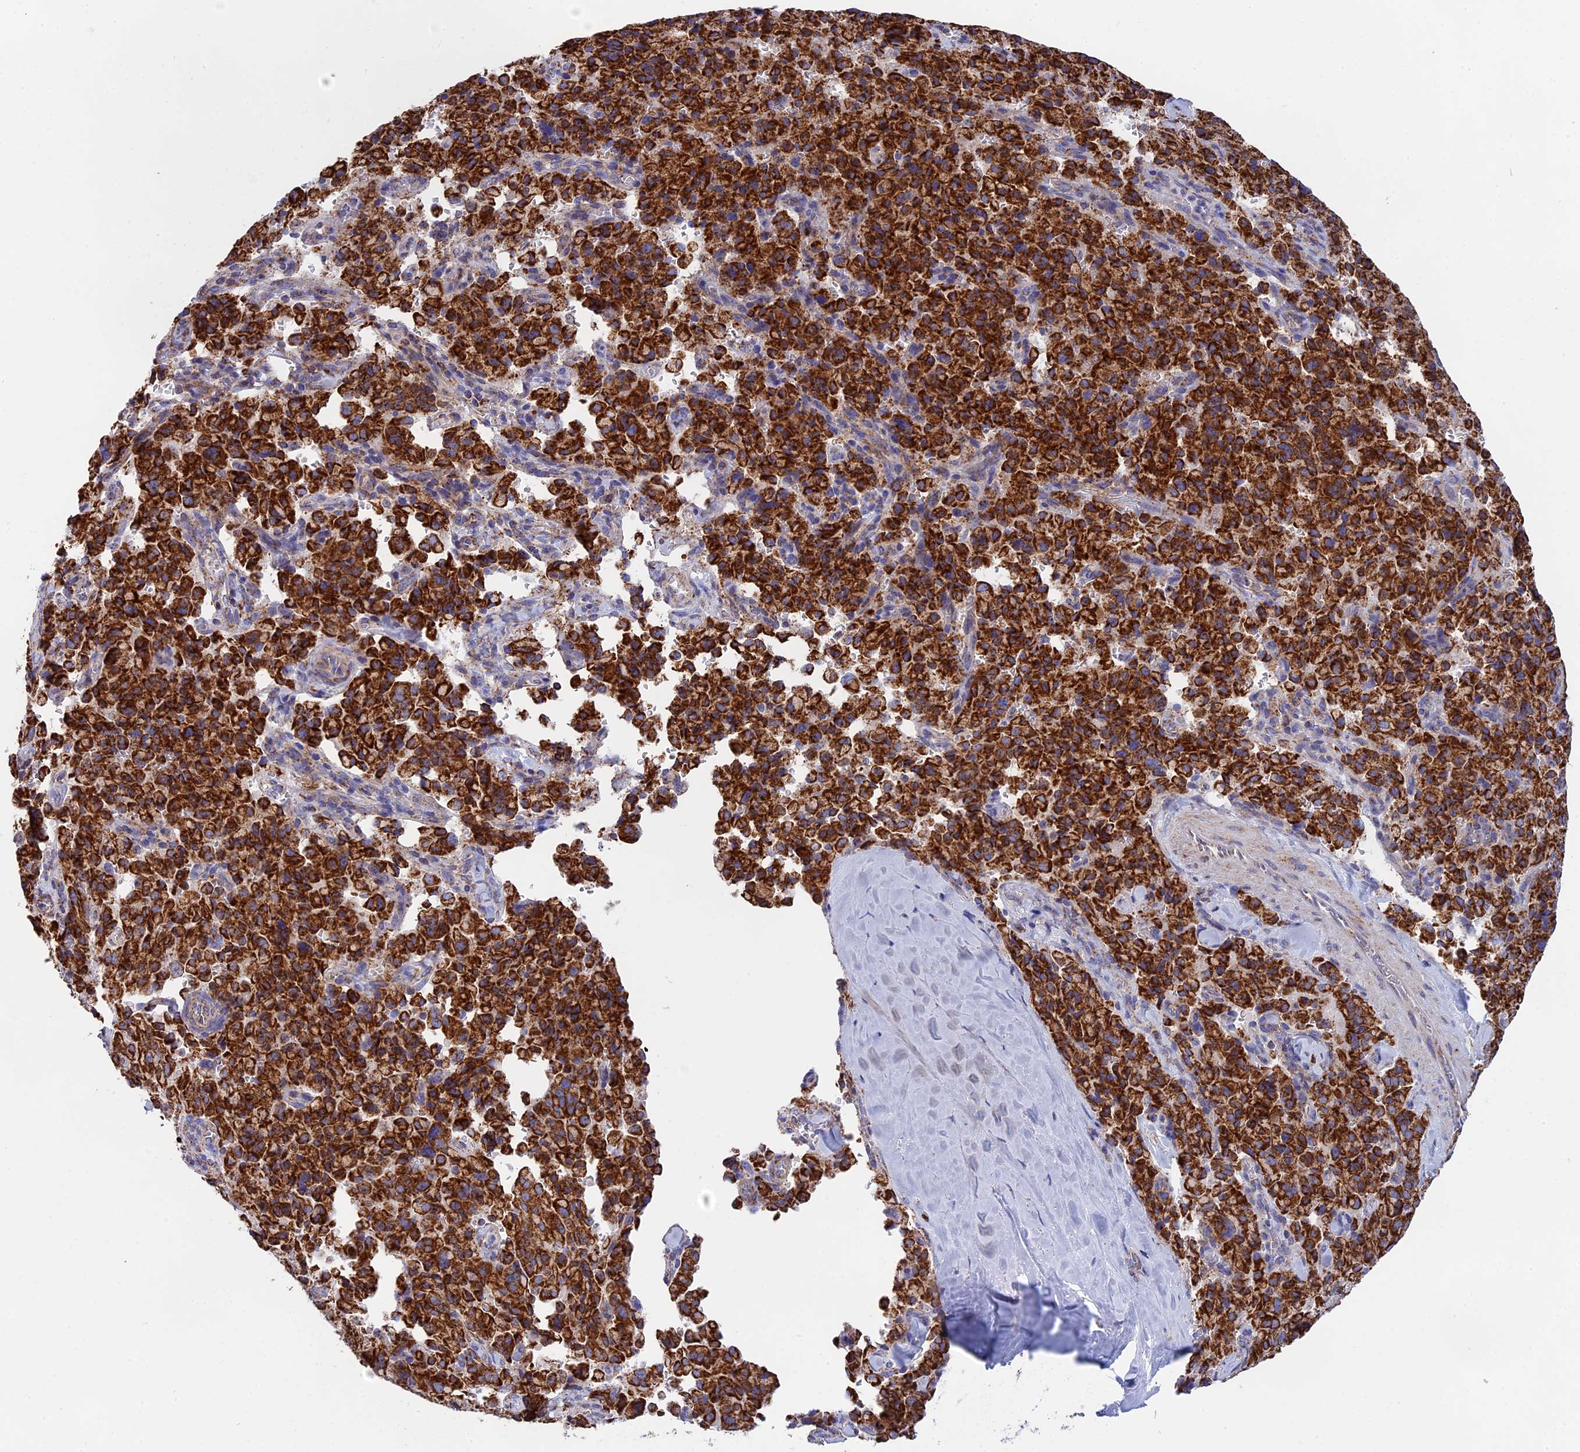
{"staining": {"intensity": "strong", "quantity": ">75%", "location": "cytoplasmic/membranous"}, "tissue": "pancreatic cancer", "cell_type": "Tumor cells", "image_type": "cancer", "snomed": [{"axis": "morphology", "description": "Adenocarcinoma, NOS"}, {"axis": "topography", "description": "Pancreas"}], "caption": "DAB immunohistochemical staining of adenocarcinoma (pancreatic) demonstrates strong cytoplasmic/membranous protein positivity in approximately >75% of tumor cells.", "gene": "NDUFA5", "patient": {"sex": "male", "age": 65}}